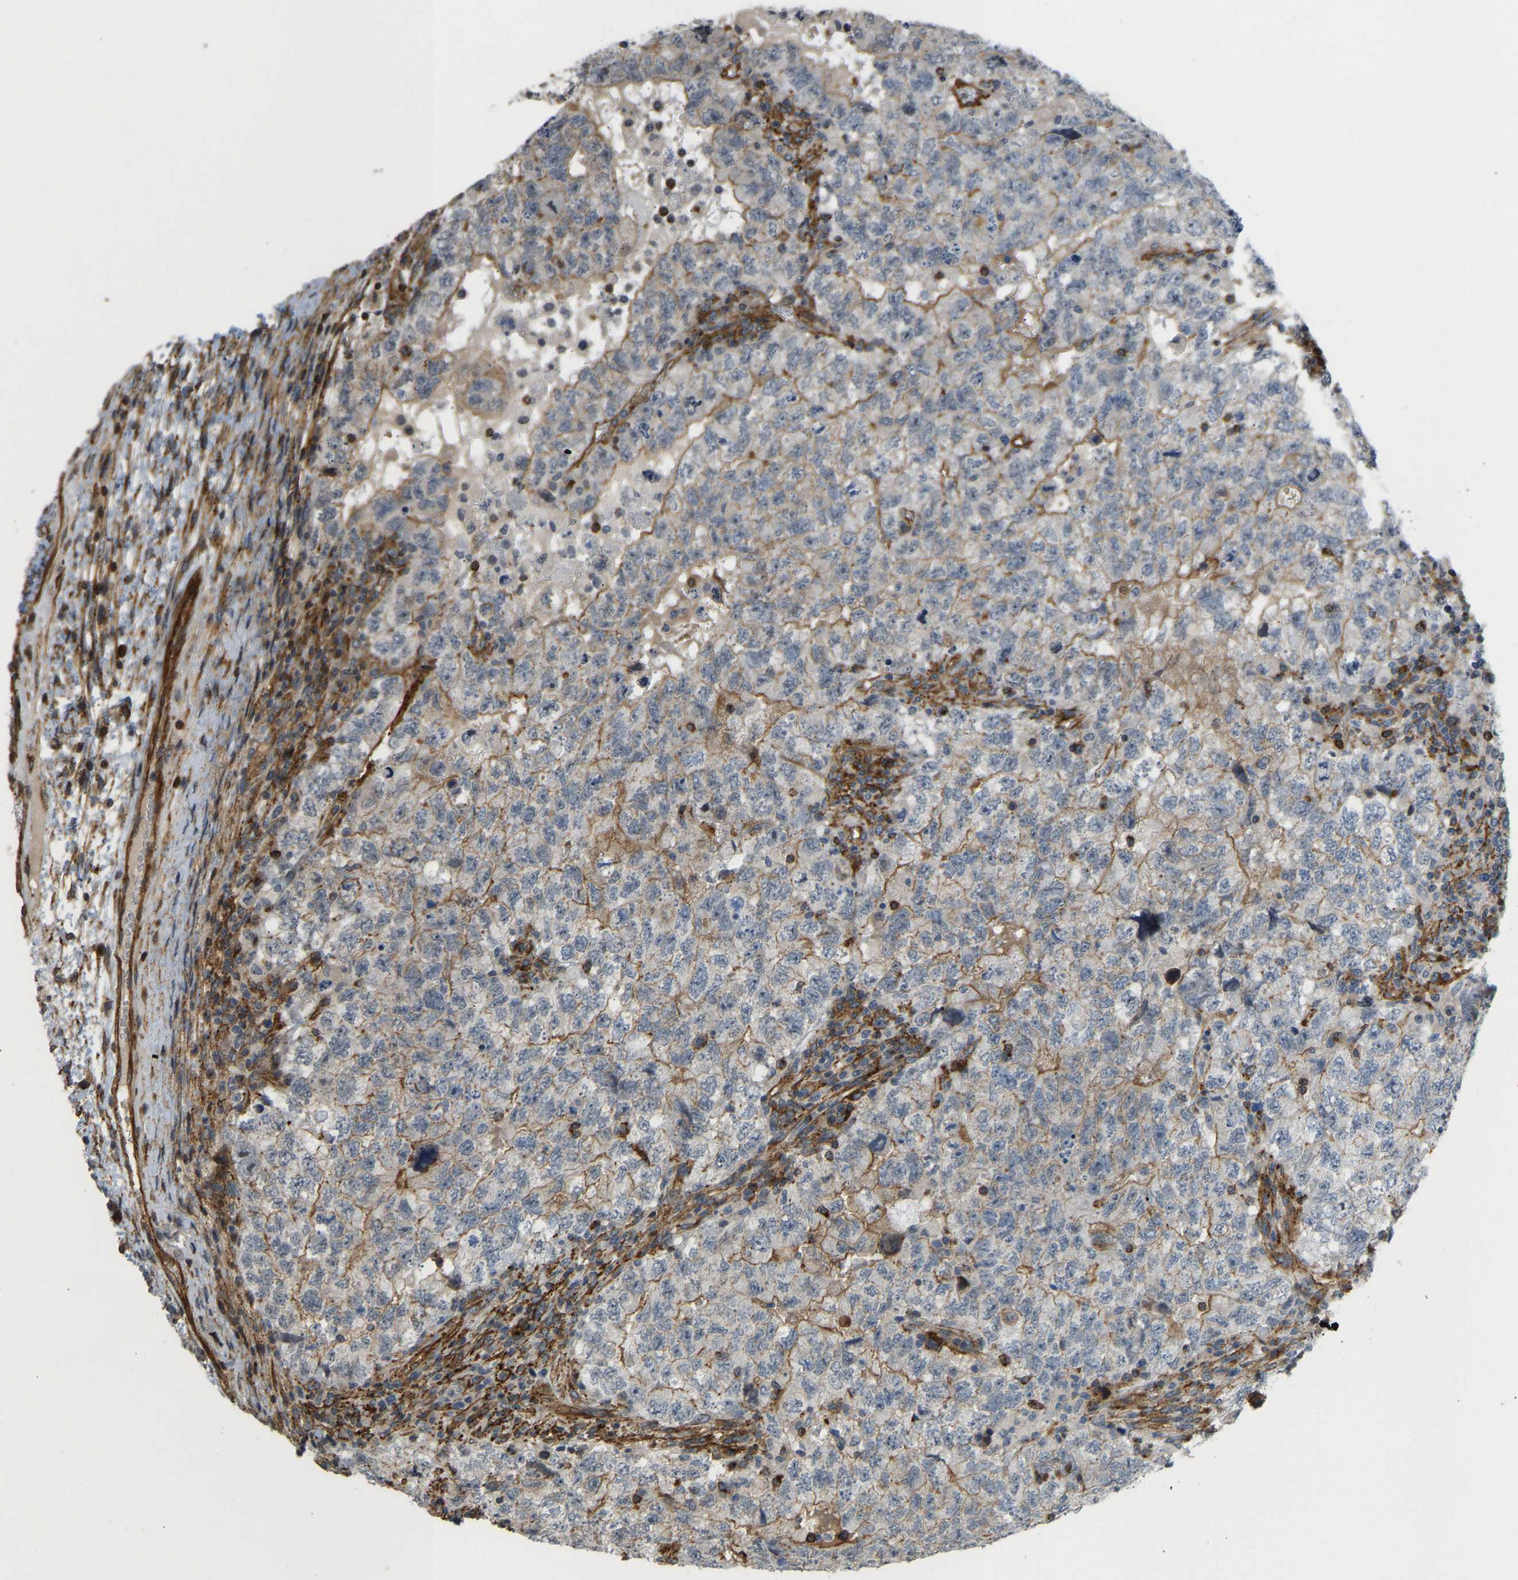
{"staining": {"intensity": "moderate", "quantity": "25%-75%", "location": "cytoplasmic/membranous"}, "tissue": "testis cancer", "cell_type": "Tumor cells", "image_type": "cancer", "snomed": [{"axis": "morphology", "description": "Carcinoma, Embryonal, NOS"}, {"axis": "topography", "description": "Testis"}], "caption": "Moderate cytoplasmic/membranous expression is appreciated in approximately 25%-75% of tumor cells in testis cancer.", "gene": "KIAA1671", "patient": {"sex": "male", "age": 36}}